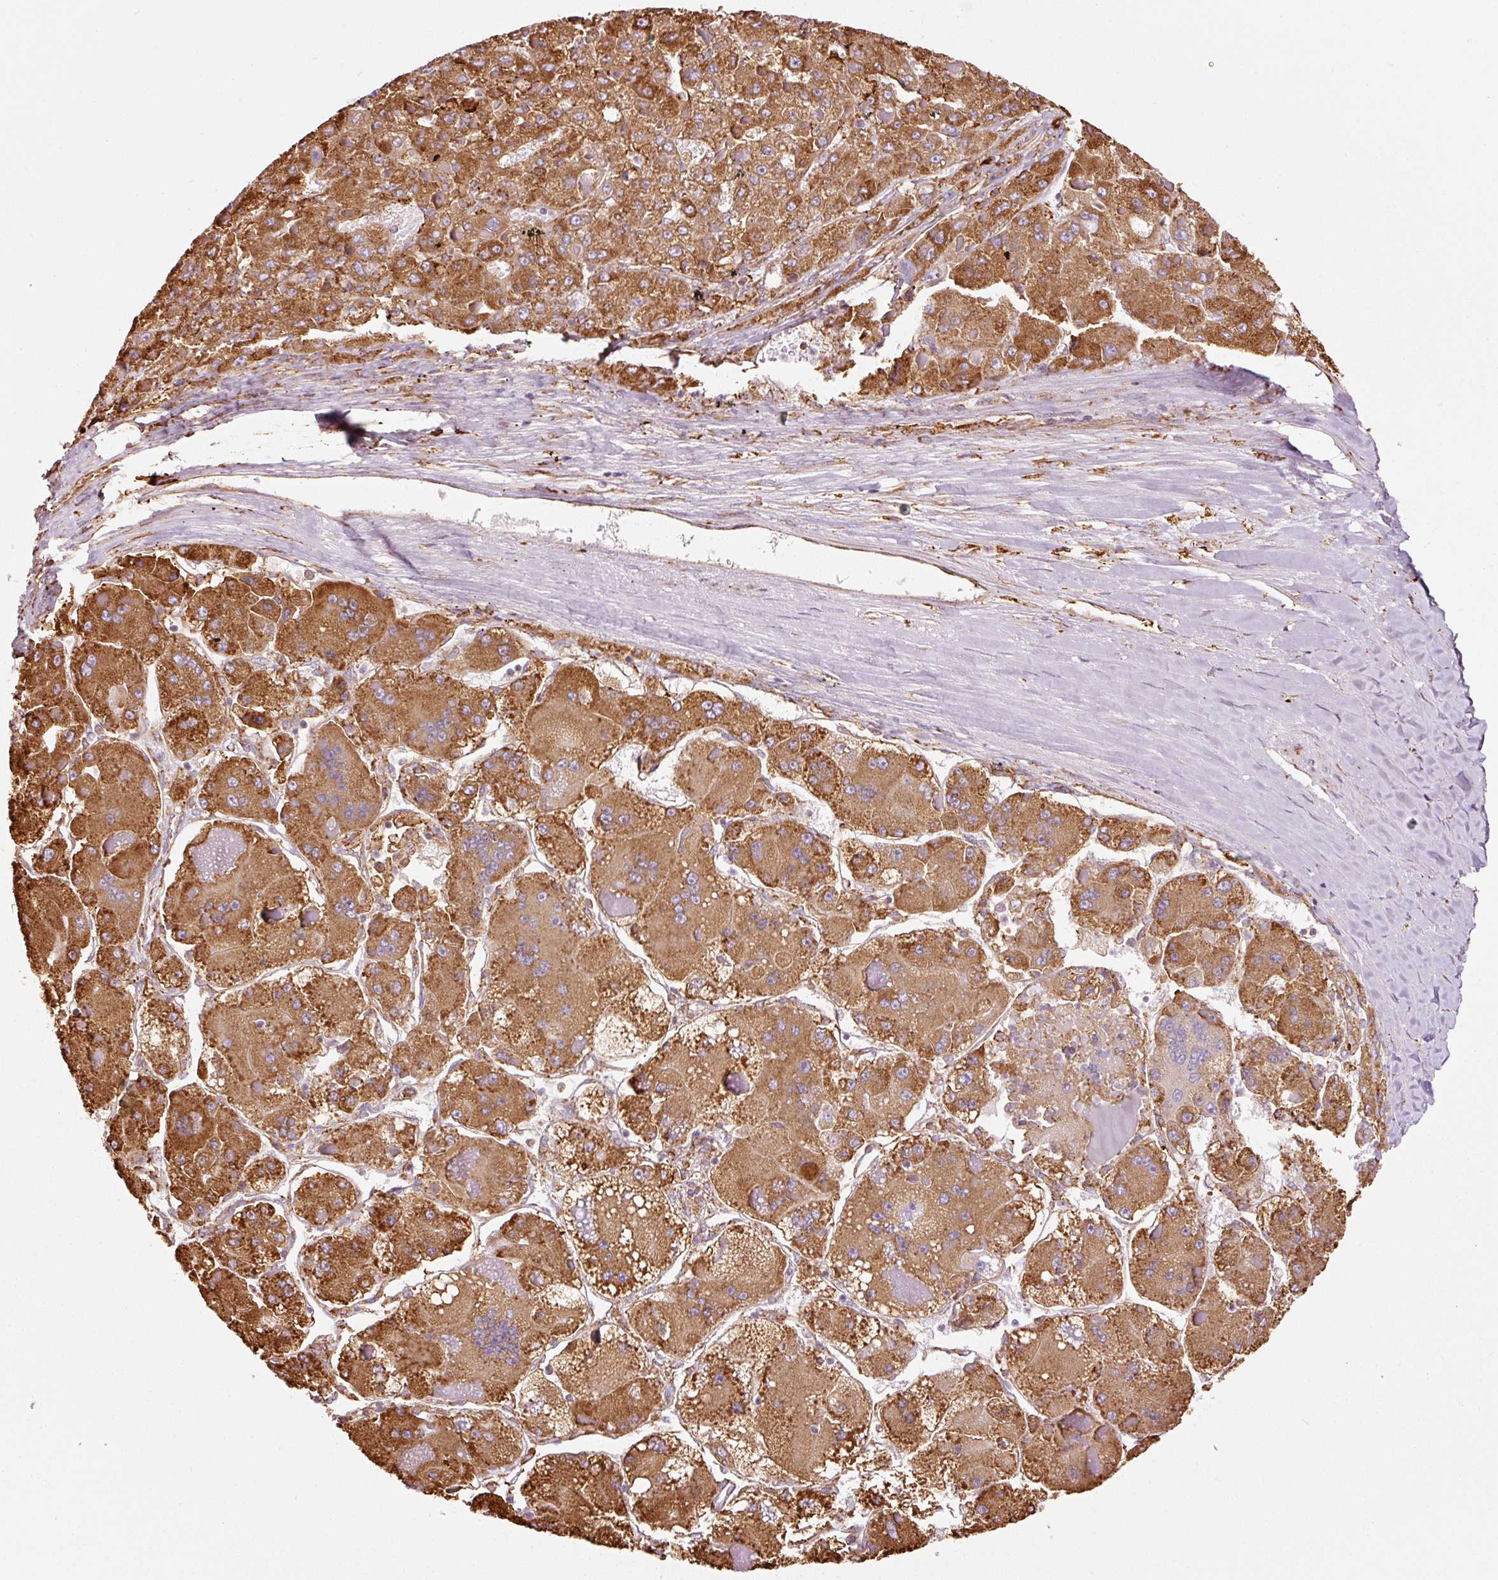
{"staining": {"intensity": "strong", "quantity": ">75%", "location": "cytoplasmic/membranous"}, "tissue": "liver cancer", "cell_type": "Tumor cells", "image_type": "cancer", "snomed": [{"axis": "morphology", "description": "Carcinoma, Hepatocellular, NOS"}, {"axis": "topography", "description": "Liver"}], "caption": "High-power microscopy captured an immunohistochemistry histopathology image of liver cancer, revealing strong cytoplasmic/membranous expression in approximately >75% of tumor cells. Using DAB (brown) and hematoxylin (blue) stains, captured at high magnification using brightfield microscopy.", "gene": "KLC1", "patient": {"sex": "female", "age": 73}}